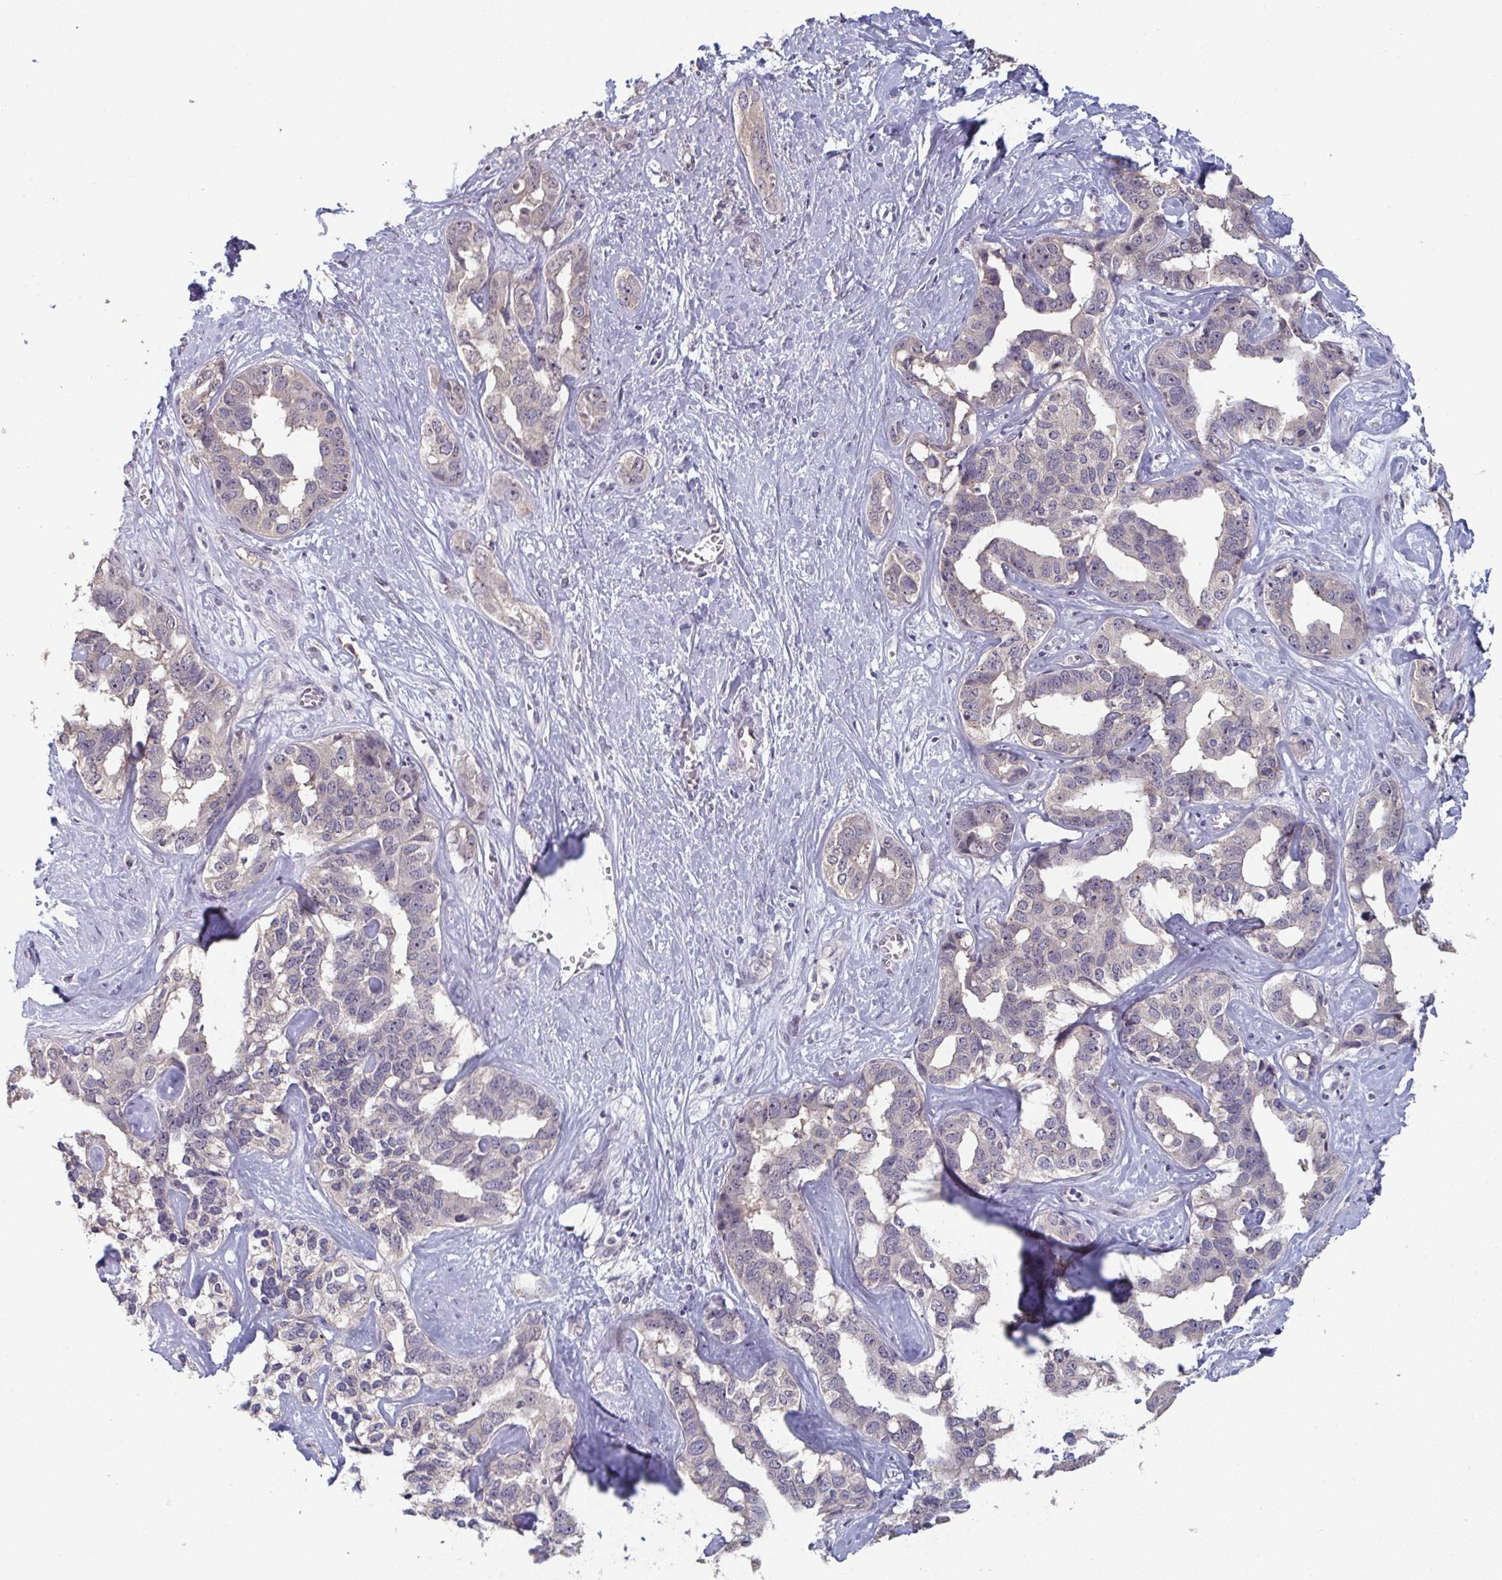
{"staining": {"intensity": "negative", "quantity": "none", "location": "none"}, "tissue": "liver cancer", "cell_type": "Tumor cells", "image_type": "cancer", "snomed": [{"axis": "morphology", "description": "Cholangiocarcinoma"}, {"axis": "topography", "description": "Liver"}], "caption": "Tumor cells are negative for protein expression in human liver cancer (cholangiocarcinoma).", "gene": "LIX1", "patient": {"sex": "male", "age": 59}}